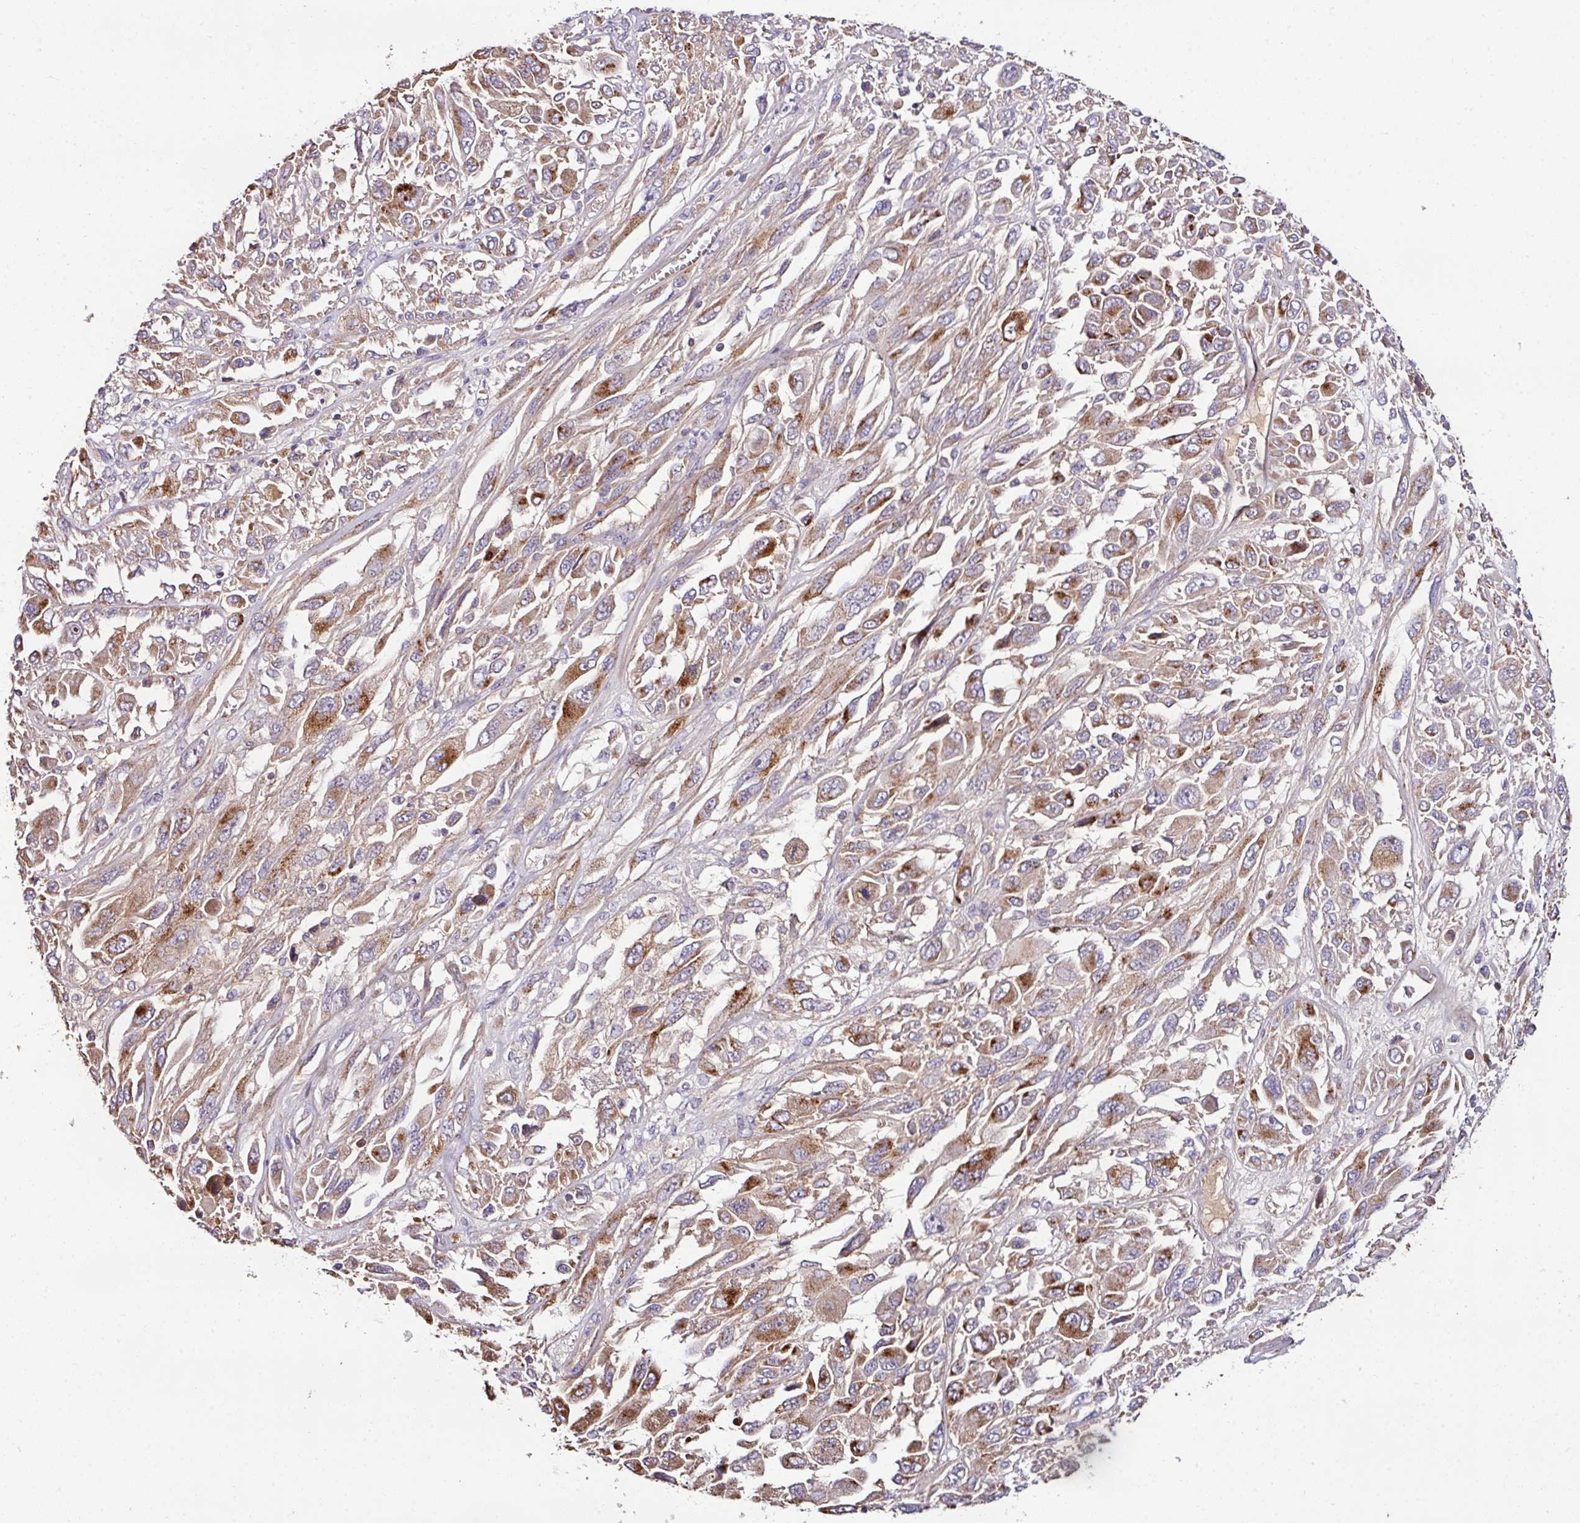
{"staining": {"intensity": "moderate", "quantity": "25%-75%", "location": "cytoplasmic/membranous"}, "tissue": "melanoma", "cell_type": "Tumor cells", "image_type": "cancer", "snomed": [{"axis": "morphology", "description": "Malignant melanoma, NOS"}, {"axis": "topography", "description": "Skin"}], "caption": "Melanoma was stained to show a protein in brown. There is medium levels of moderate cytoplasmic/membranous positivity in about 25%-75% of tumor cells. Immunohistochemistry stains the protein of interest in brown and the nuclei are stained blue.", "gene": "CPD", "patient": {"sex": "female", "age": 91}}